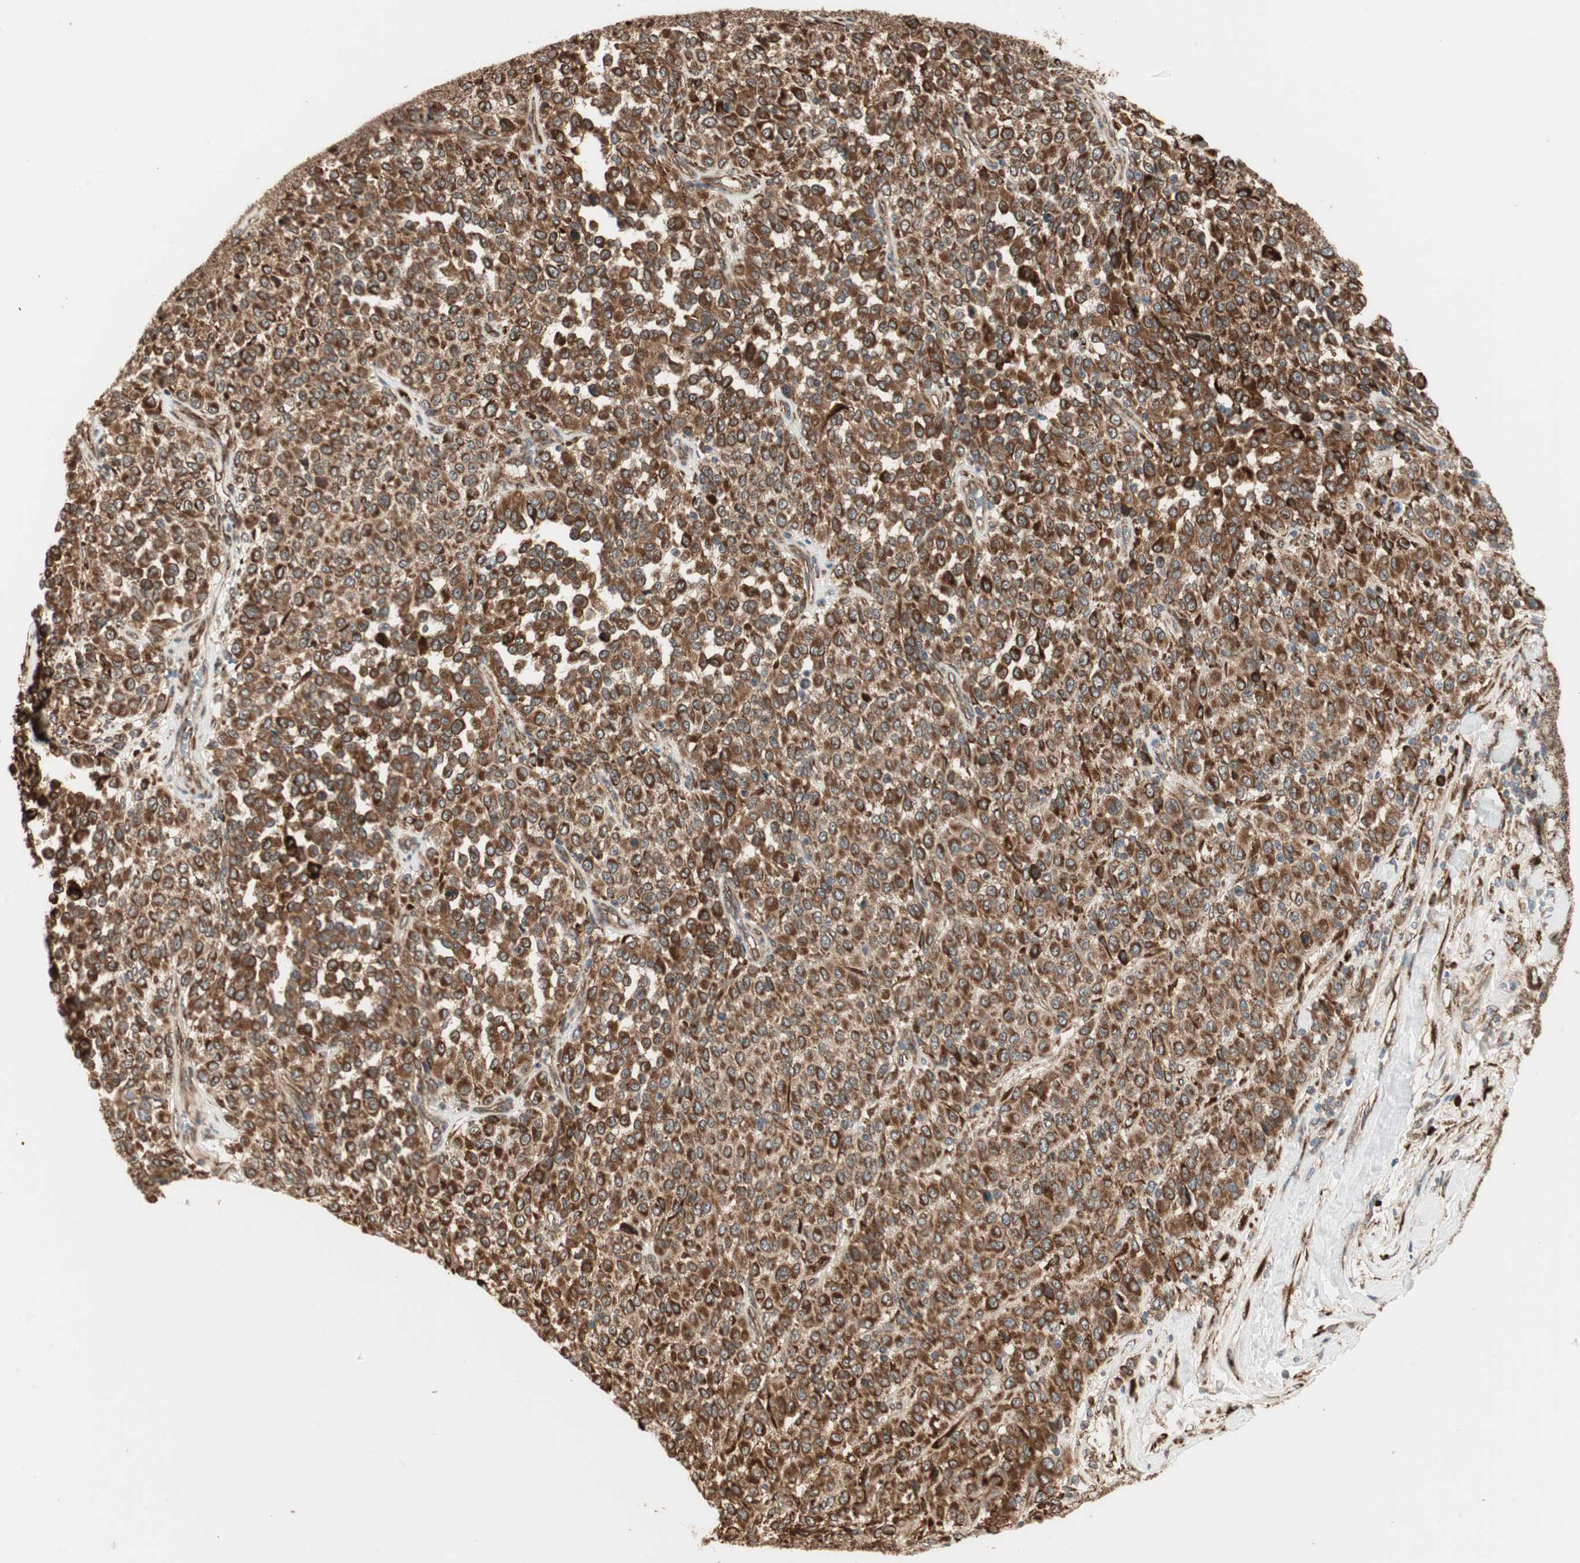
{"staining": {"intensity": "strong", "quantity": ">75%", "location": "cytoplasmic/membranous"}, "tissue": "melanoma", "cell_type": "Tumor cells", "image_type": "cancer", "snomed": [{"axis": "morphology", "description": "Malignant melanoma, Metastatic site"}, {"axis": "topography", "description": "Pancreas"}], "caption": "Malignant melanoma (metastatic site) was stained to show a protein in brown. There is high levels of strong cytoplasmic/membranous positivity in about >75% of tumor cells.", "gene": "P4HA1", "patient": {"sex": "female", "age": 30}}